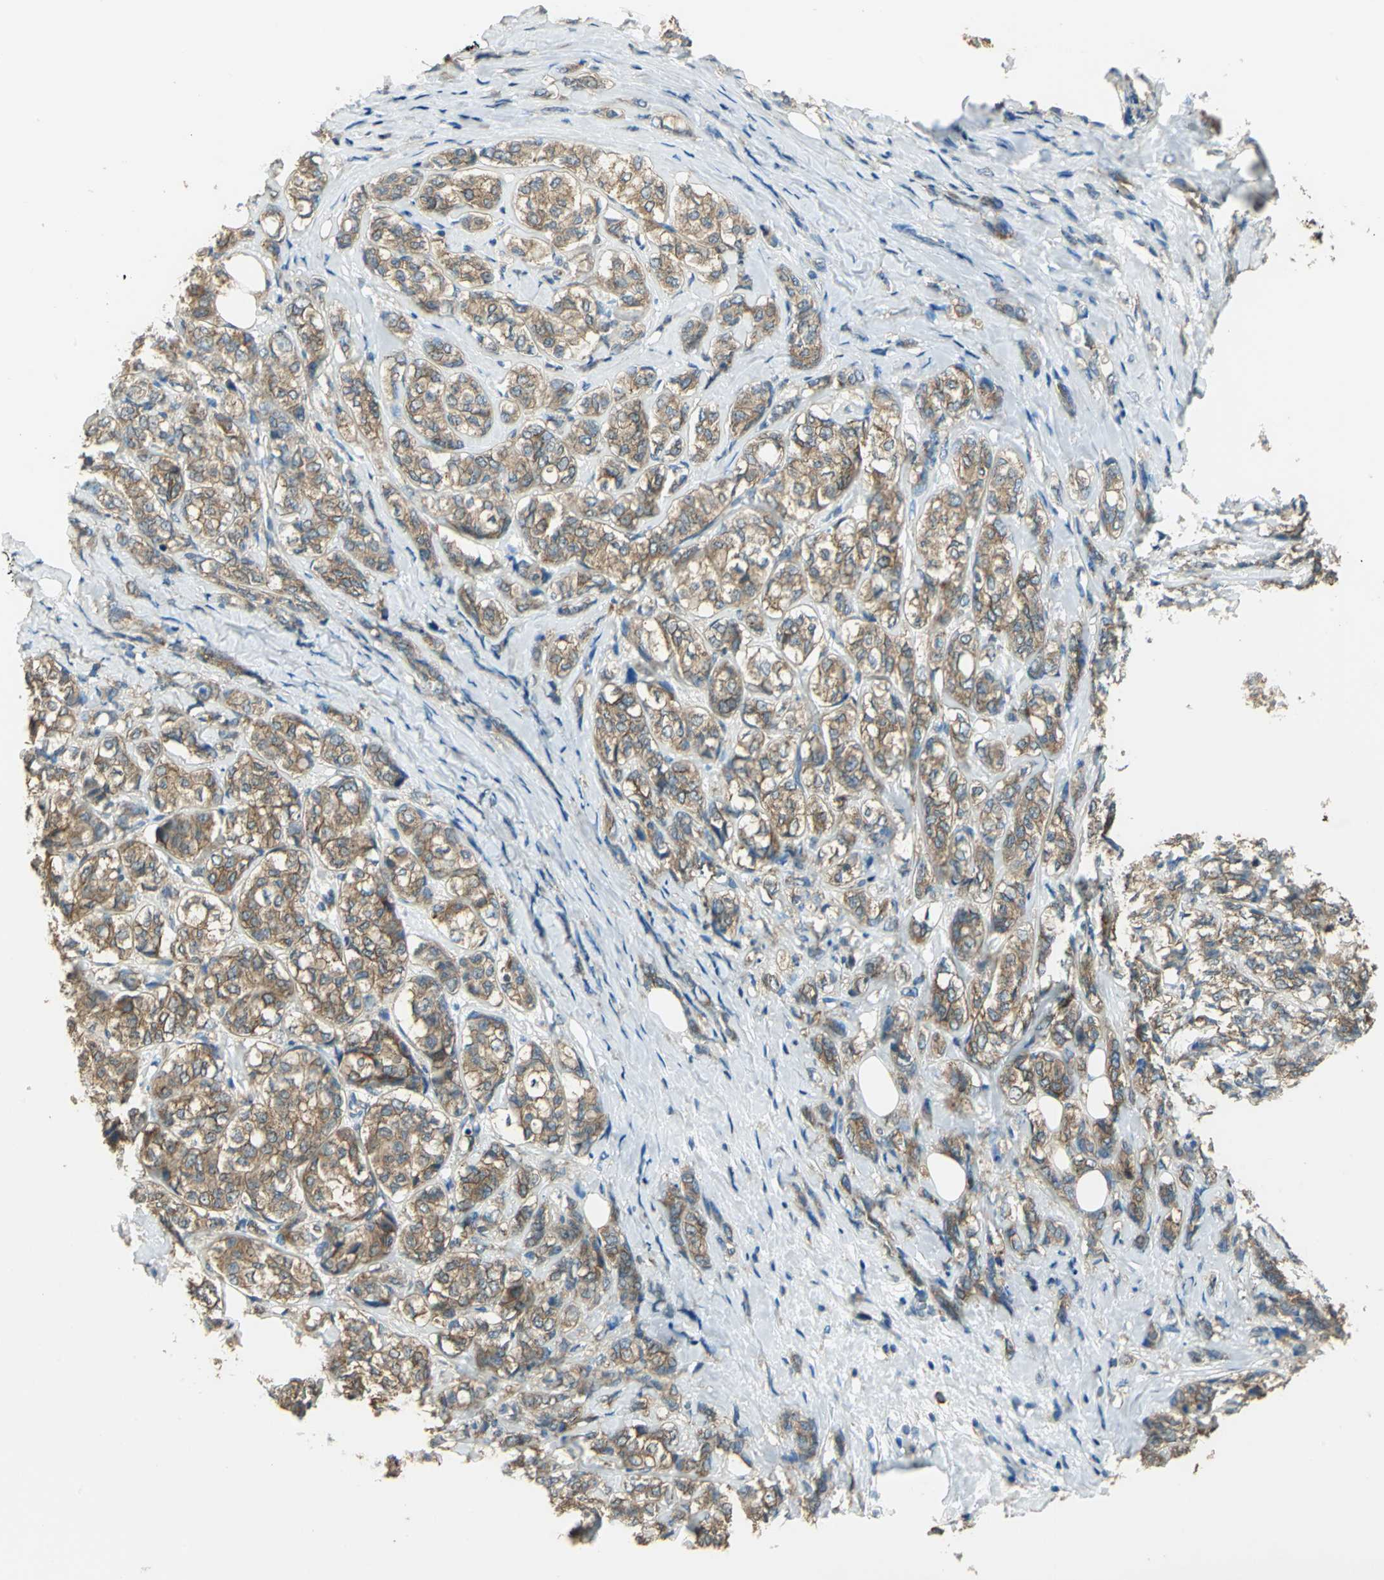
{"staining": {"intensity": "moderate", "quantity": ">75%", "location": "cytoplasmic/membranous"}, "tissue": "breast cancer", "cell_type": "Tumor cells", "image_type": "cancer", "snomed": [{"axis": "morphology", "description": "Lobular carcinoma"}, {"axis": "topography", "description": "Breast"}], "caption": "Immunohistochemistry photomicrograph of neoplastic tissue: human breast lobular carcinoma stained using immunohistochemistry shows medium levels of moderate protein expression localized specifically in the cytoplasmic/membranous of tumor cells, appearing as a cytoplasmic/membranous brown color.", "gene": "SHC2", "patient": {"sex": "female", "age": 60}}